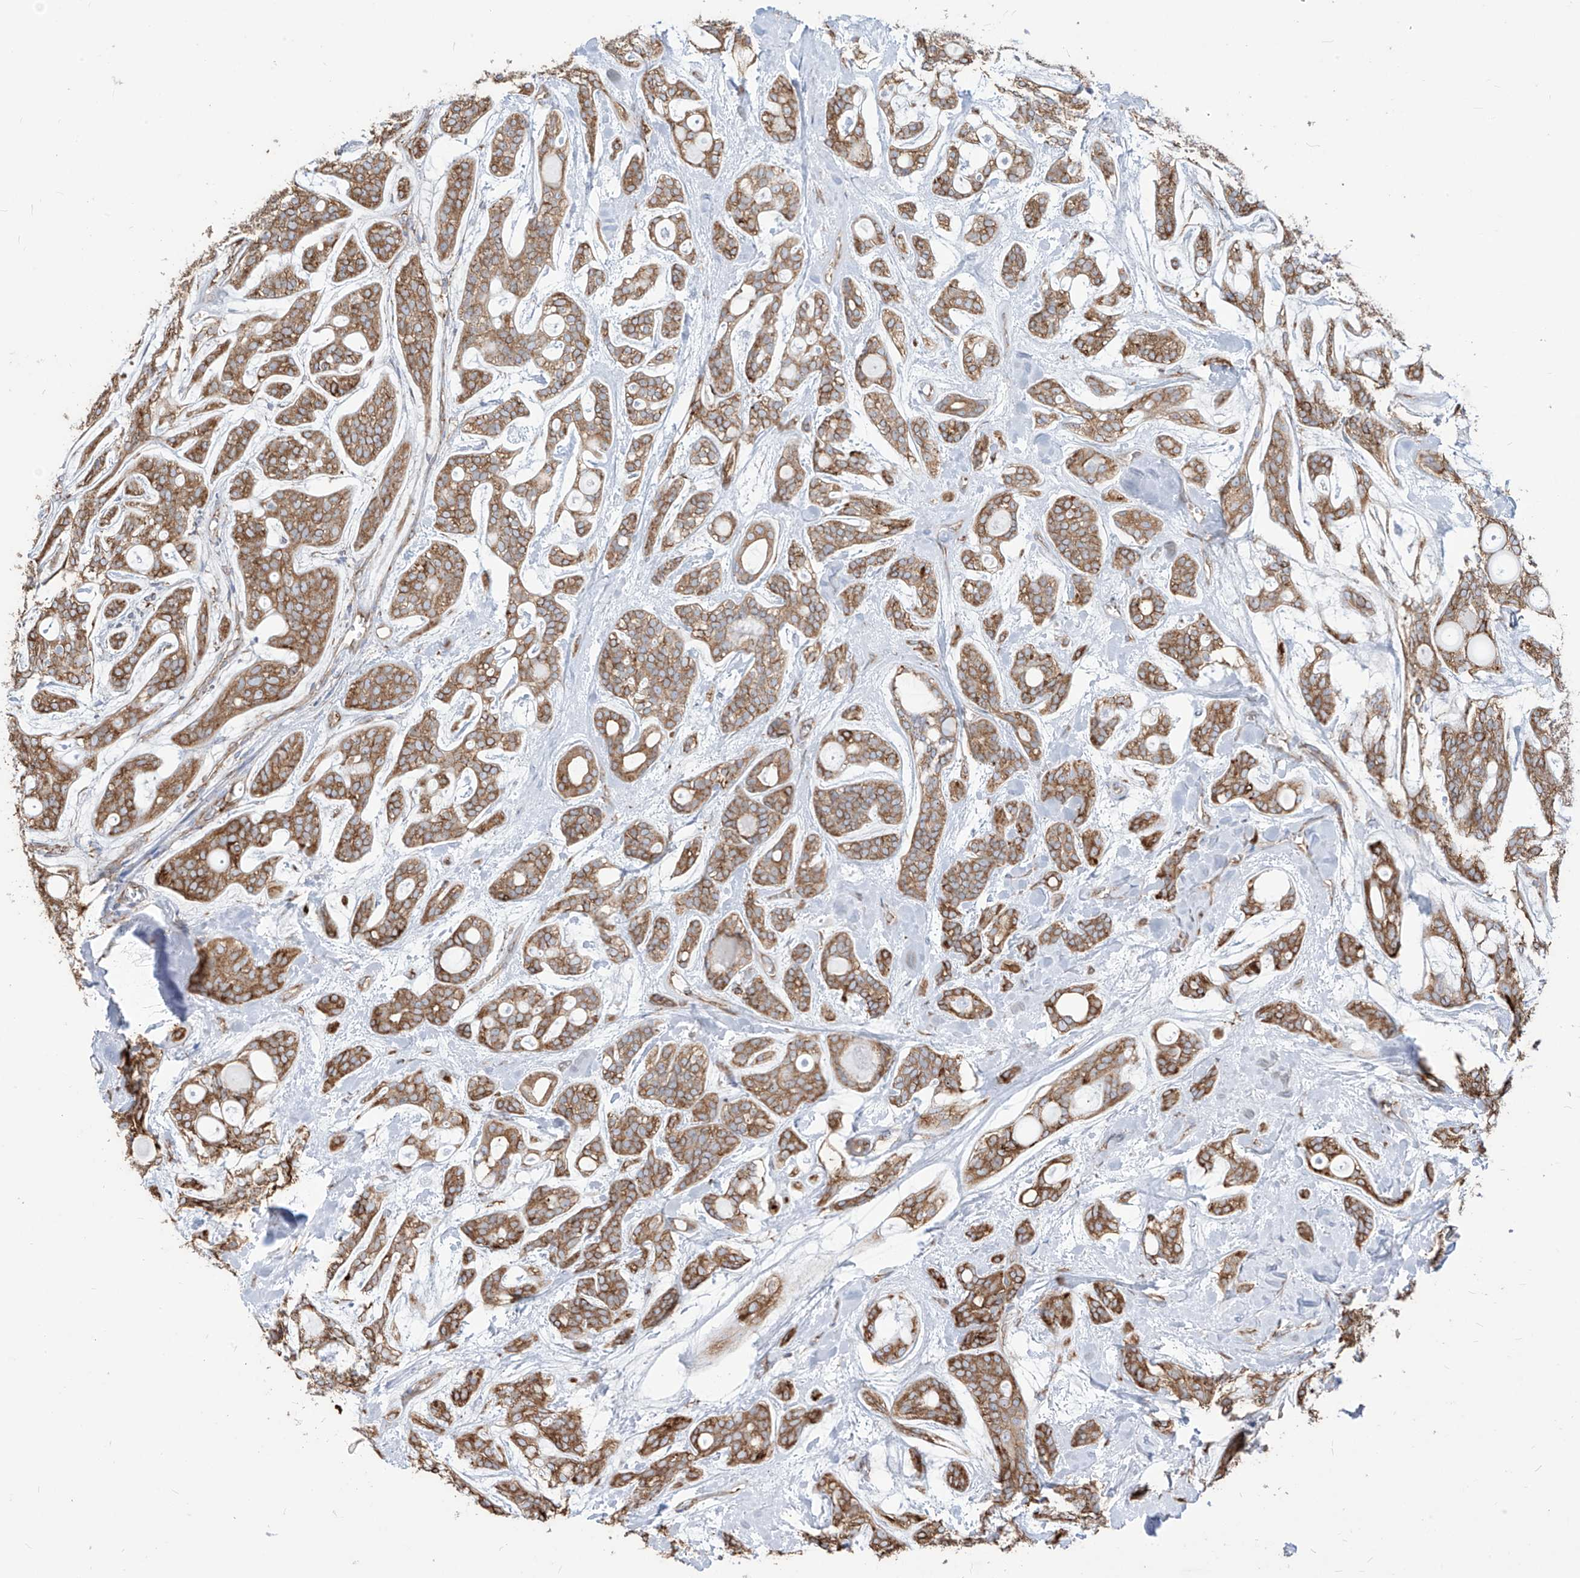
{"staining": {"intensity": "moderate", "quantity": ">75%", "location": "cytoplasmic/membranous"}, "tissue": "head and neck cancer", "cell_type": "Tumor cells", "image_type": "cancer", "snomed": [{"axis": "morphology", "description": "Adenocarcinoma, NOS"}, {"axis": "topography", "description": "Head-Neck"}], "caption": "Brown immunohistochemical staining in head and neck cancer (adenocarcinoma) displays moderate cytoplasmic/membranous expression in approximately >75% of tumor cells.", "gene": "PDIA6", "patient": {"sex": "male", "age": 66}}